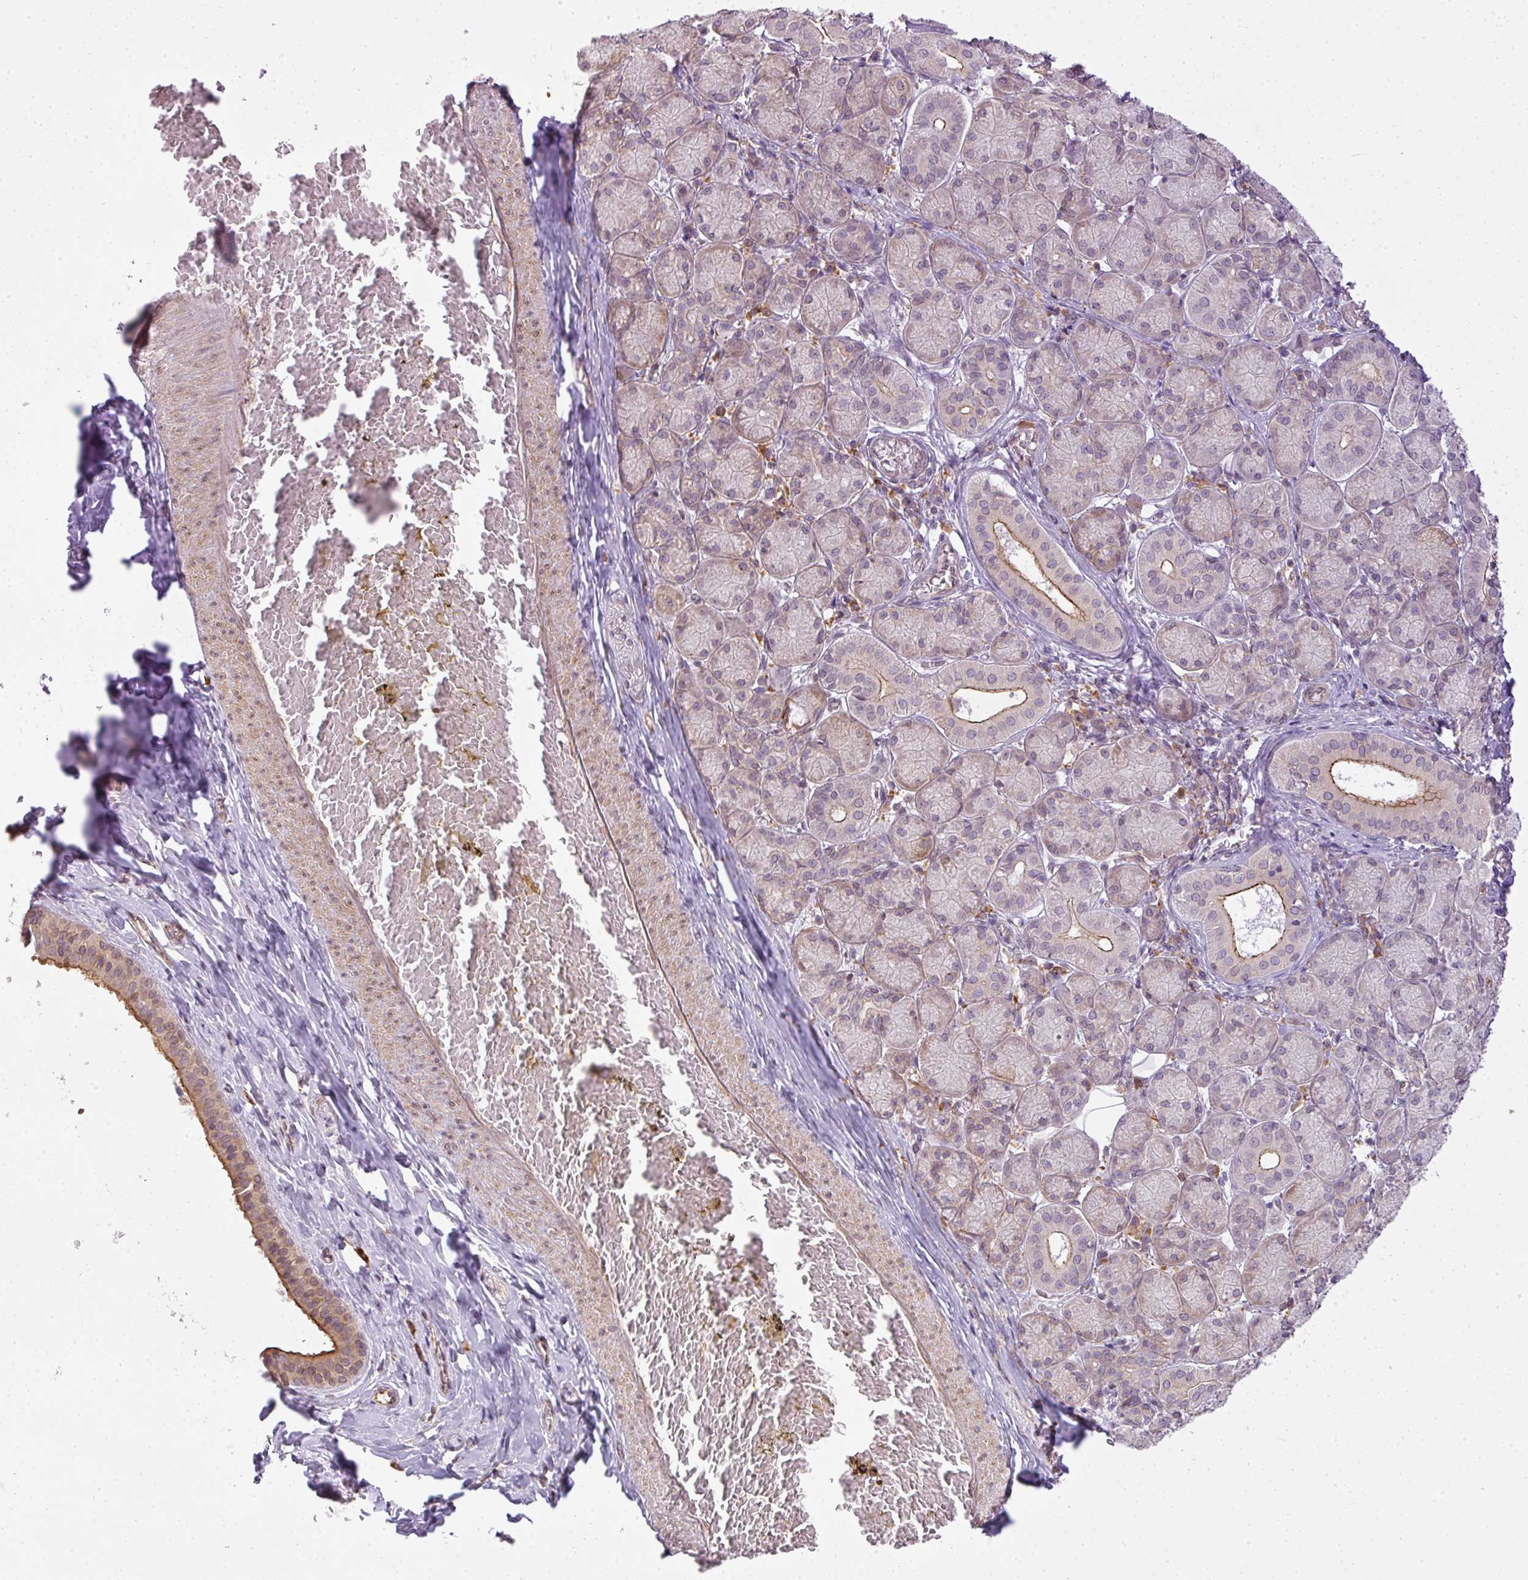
{"staining": {"intensity": "negative", "quantity": "none", "location": "none"}, "tissue": "adipose tissue", "cell_type": "Adipocytes", "image_type": "normal", "snomed": [{"axis": "morphology", "description": "Normal tissue, NOS"}, {"axis": "topography", "description": "Salivary gland"}, {"axis": "topography", "description": "Peripheral nerve tissue"}], "caption": "Immunohistochemistry photomicrograph of normal adipose tissue stained for a protein (brown), which demonstrates no expression in adipocytes. (DAB immunohistochemistry (IHC) visualized using brightfield microscopy, high magnification).", "gene": "COX18", "patient": {"sex": "female", "age": 24}}